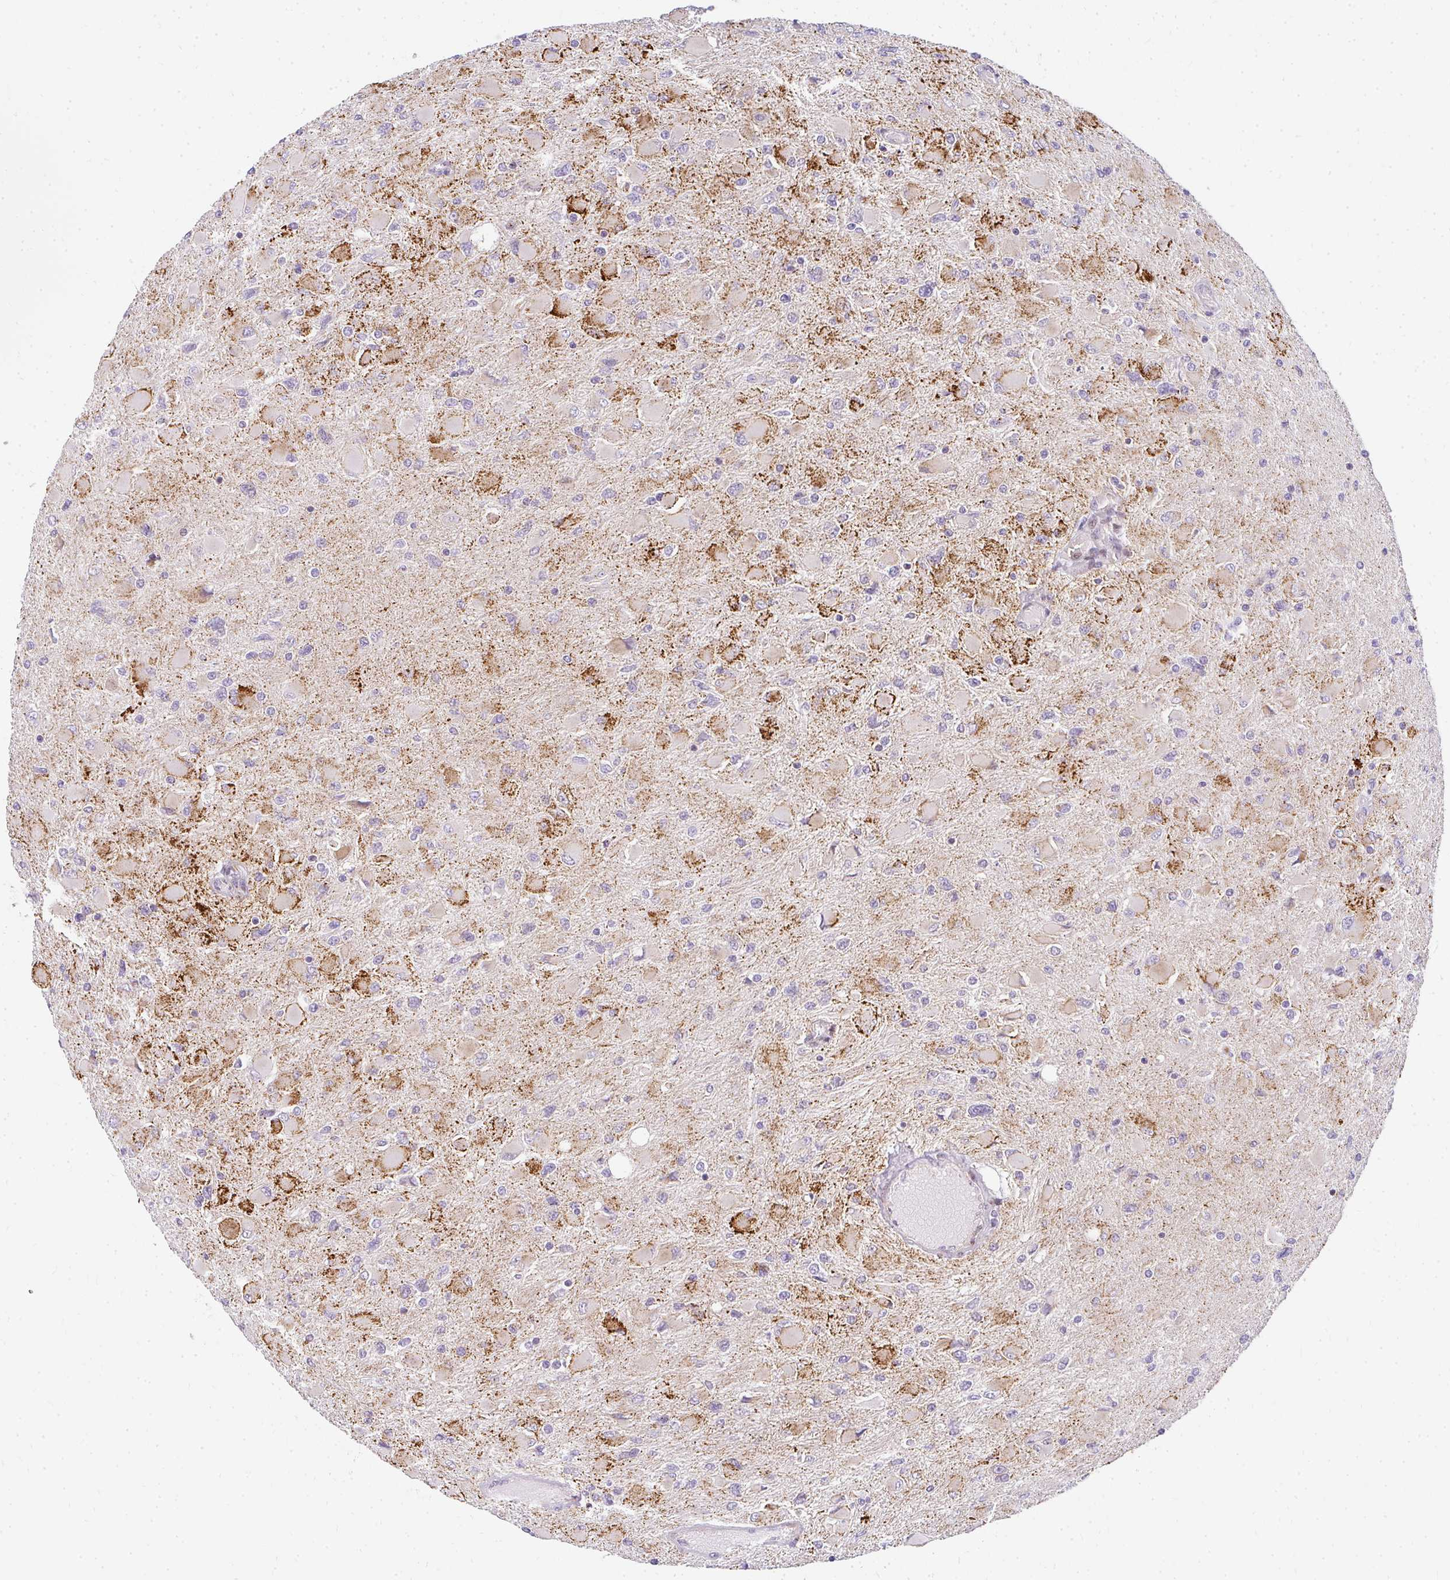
{"staining": {"intensity": "strong", "quantity": "25%-75%", "location": "cytoplasmic/membranous"}, "tissue": "glioma", "cell_type": "Tumor cells", "image_type": "cancer", "snomed": [{"axis": "morphology", "description": "Glioma, malignant, High grade"}, {"axis": "topography", "description": "Cerebral cortex"}], "caption": "About 25%-75% of tumor cells in human glioma display strong cytoplasmic/membranous protein expression as visualized by brown immunohistochemical staining.", "gene": "PLA2G5", "patient": {"sex": "female", "age": 36}}